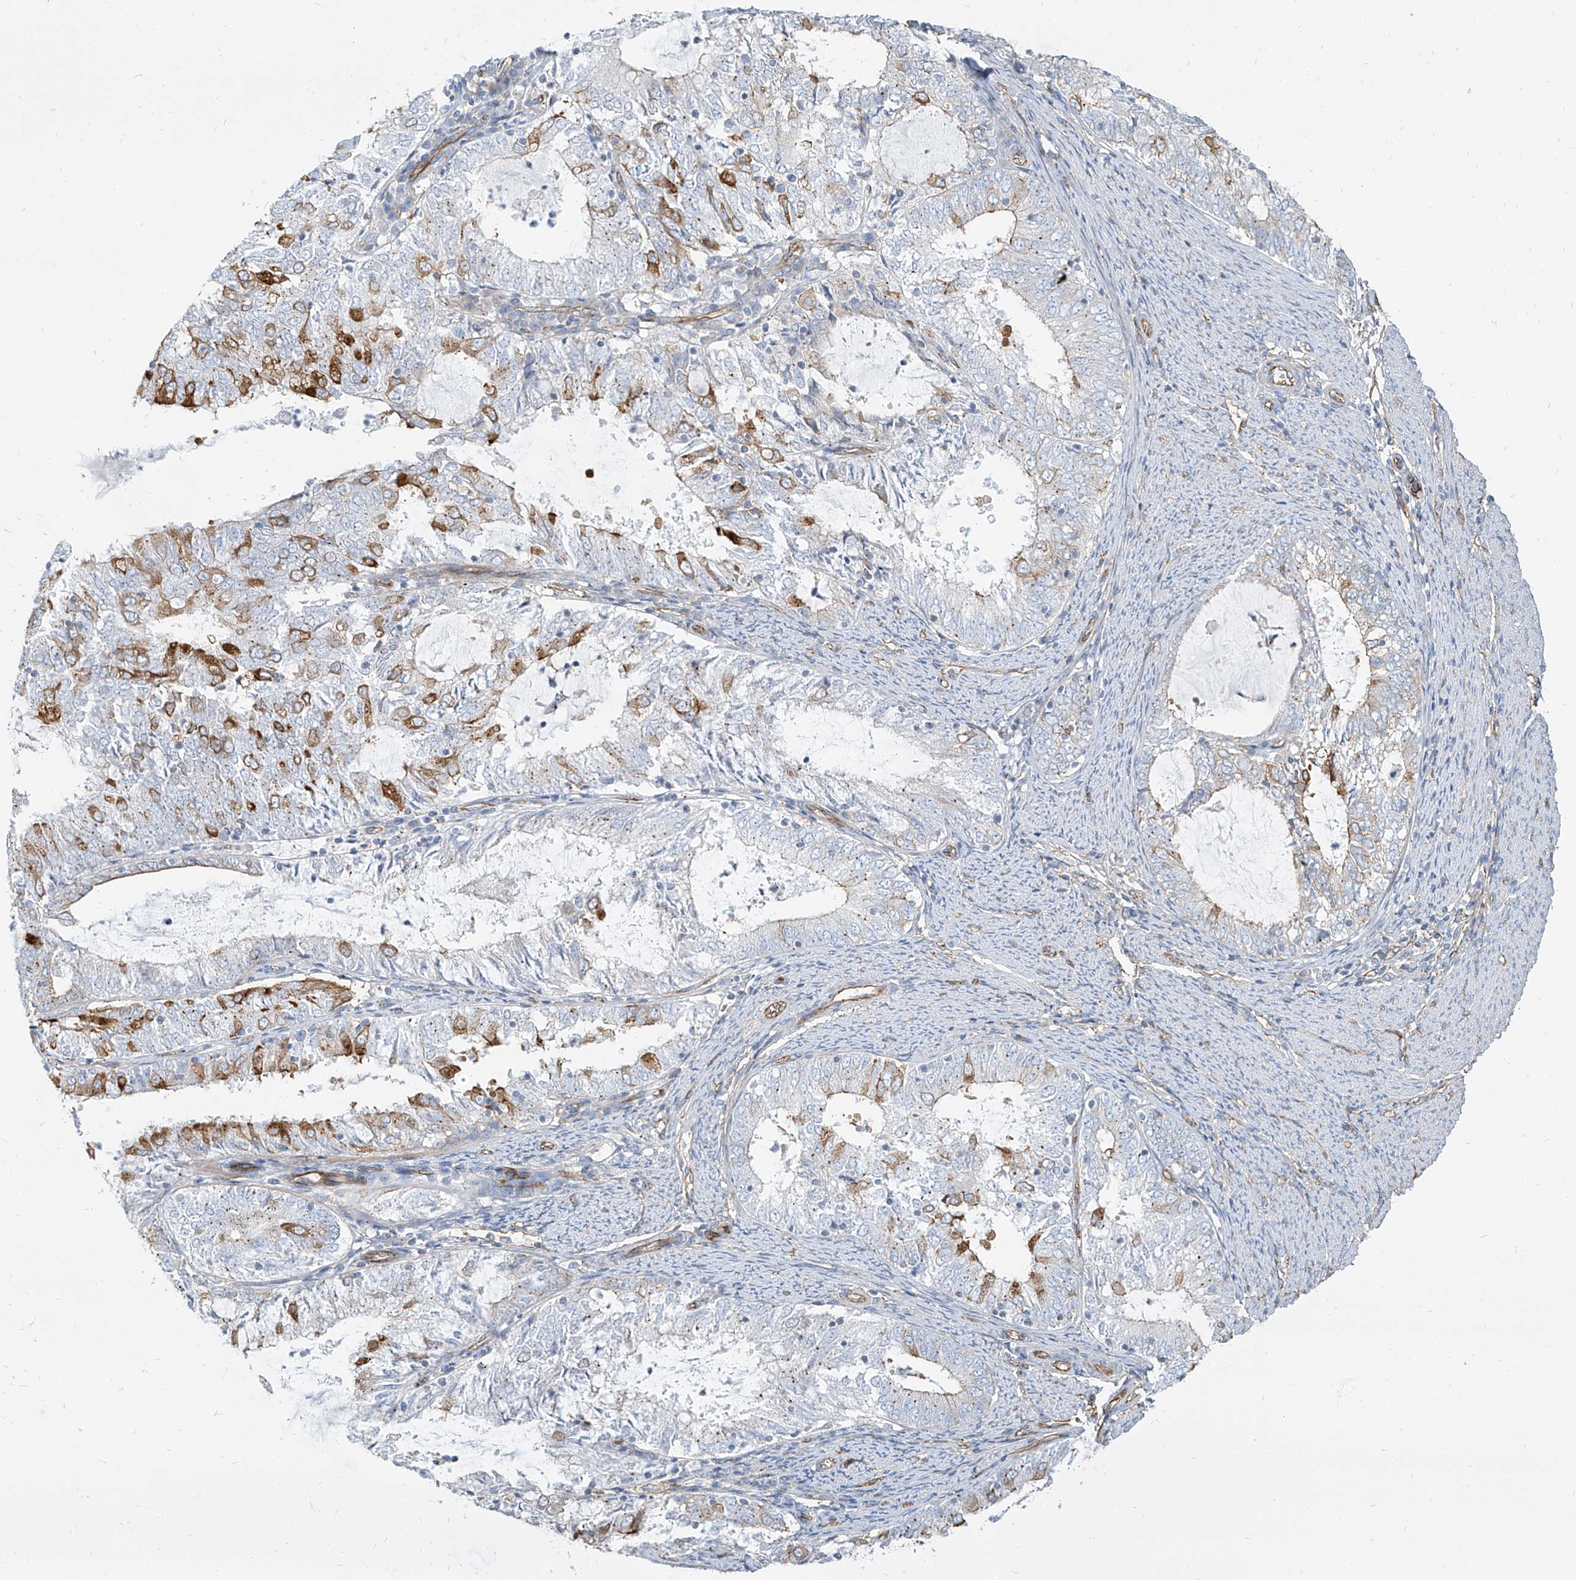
{"staining": {"intensity": "strong", "quantity": "<25%", "location": "cytoplasmic/membranous"}, "tissue": "endometrial cancer", "cell_type": "Tumor cells", "image_type": "cancer", "snomed": [{"axis": "morphology", "description": "Adenocarcinoma, NOS"}, {"axis": "topography", "description": "Endometrium"}], "caption": "Immunohistochemistry of human endometrial cancer (adenocarcinoma) demonstrates medium levels of strong cytoplasmic/membranous positivity in approximately <25% of tumor cells. (brown staining indicates protein expression, while blue staining denotes nuclei).", "gene": "TXLNB", "patient": {"sex": "female", "age": 57}}